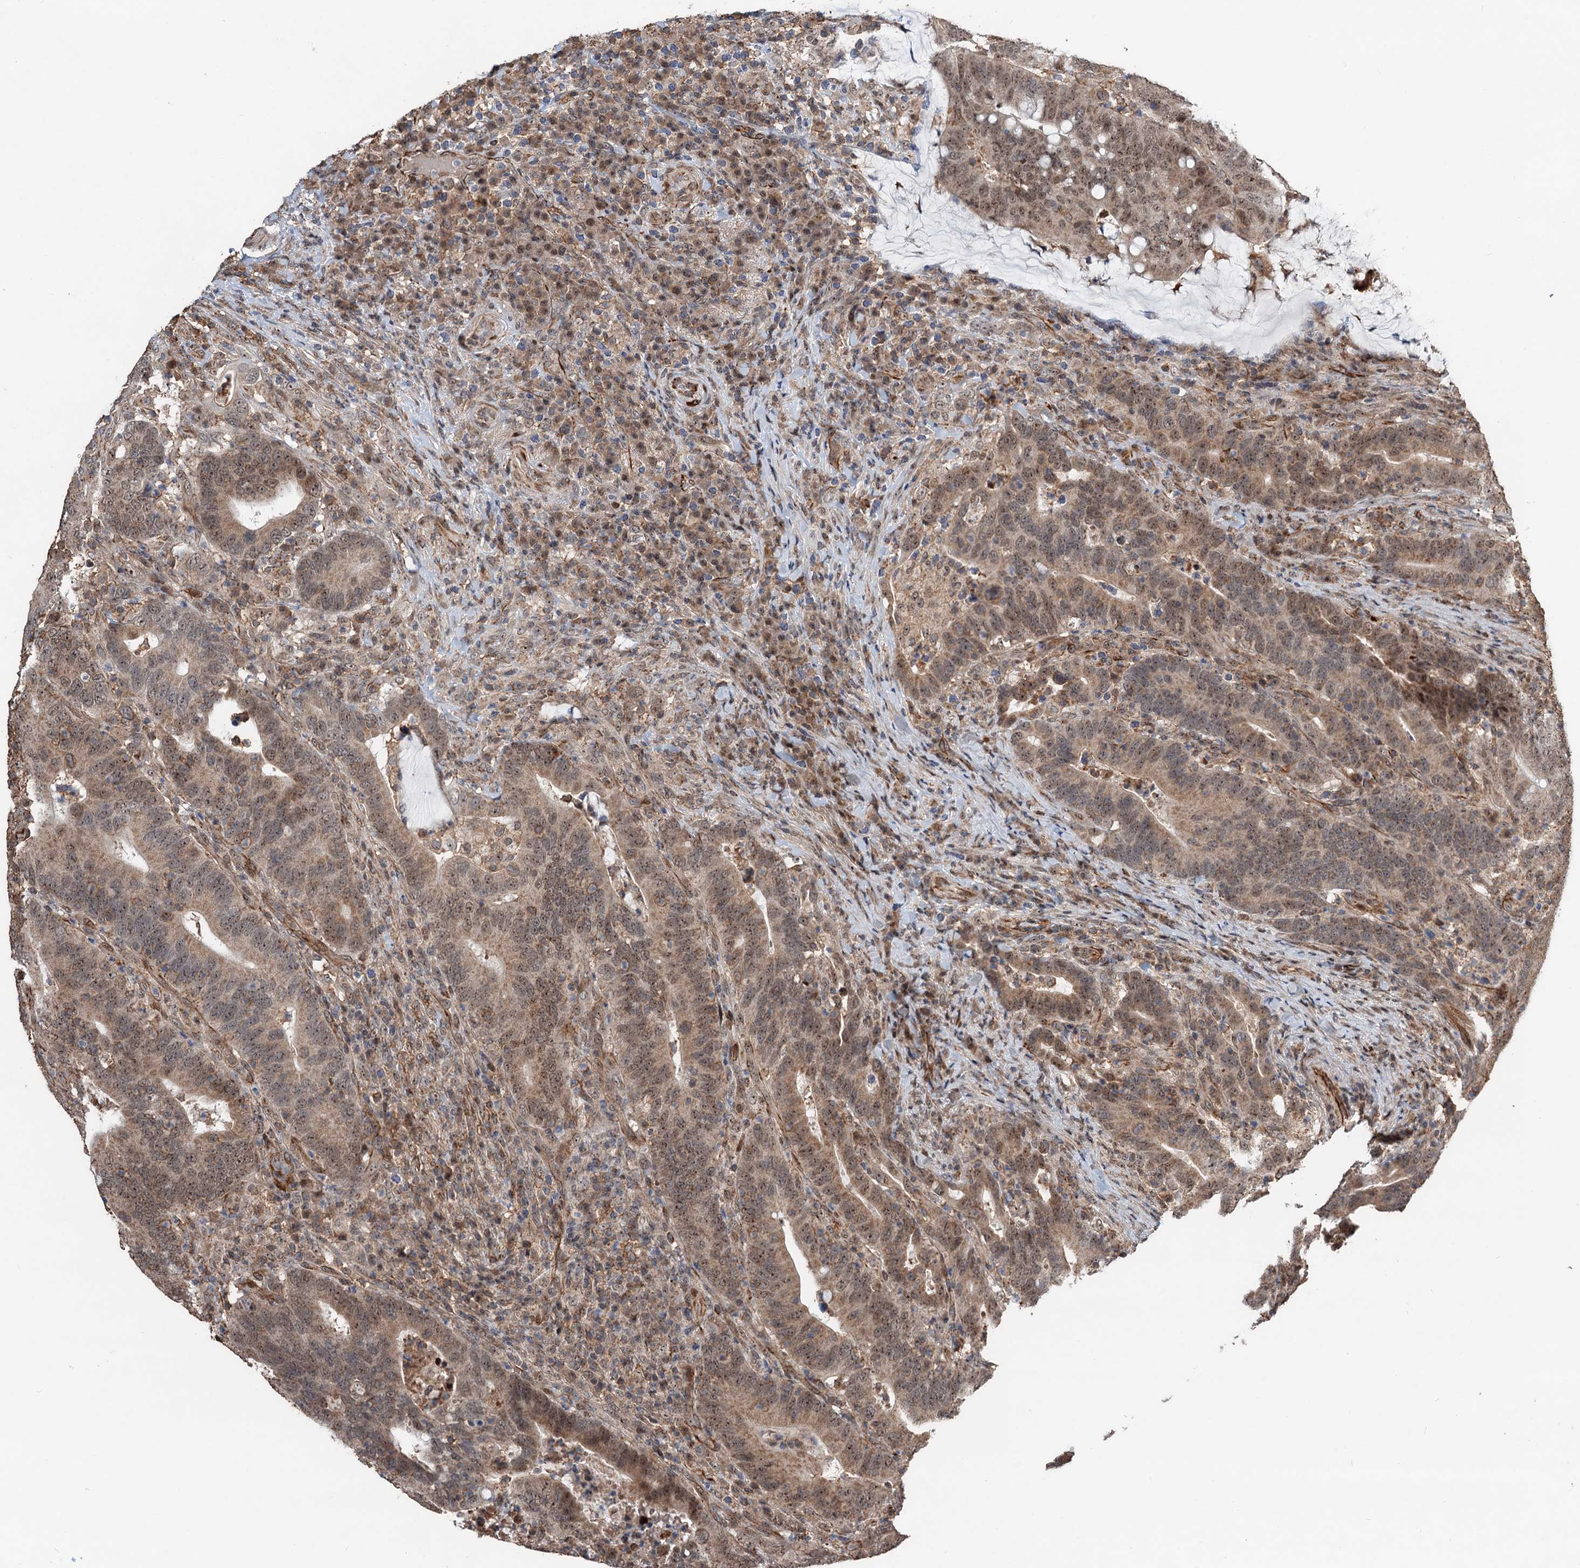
{"staining": {"intensity": "moderate", "quantity": ">75%", "location": "nuclear"}, "tissue": "colorectal cancer", "cell_type": "Tumor cells", "image_type": "cancer", "snomed": [{"axis": "morphology", "description": "Adenocarcinoma, NOS"}, {"axis": "topography", "description": "Colon"}], "caption": "Immunohistochemical staining of colorectal cancer (adenocarcinoma) displays medium levels of moderate nuclear protein positivity in about >75% of tumor cells.", "gene": "TMA16", "patient": {"sex": "female", "age": 66}}